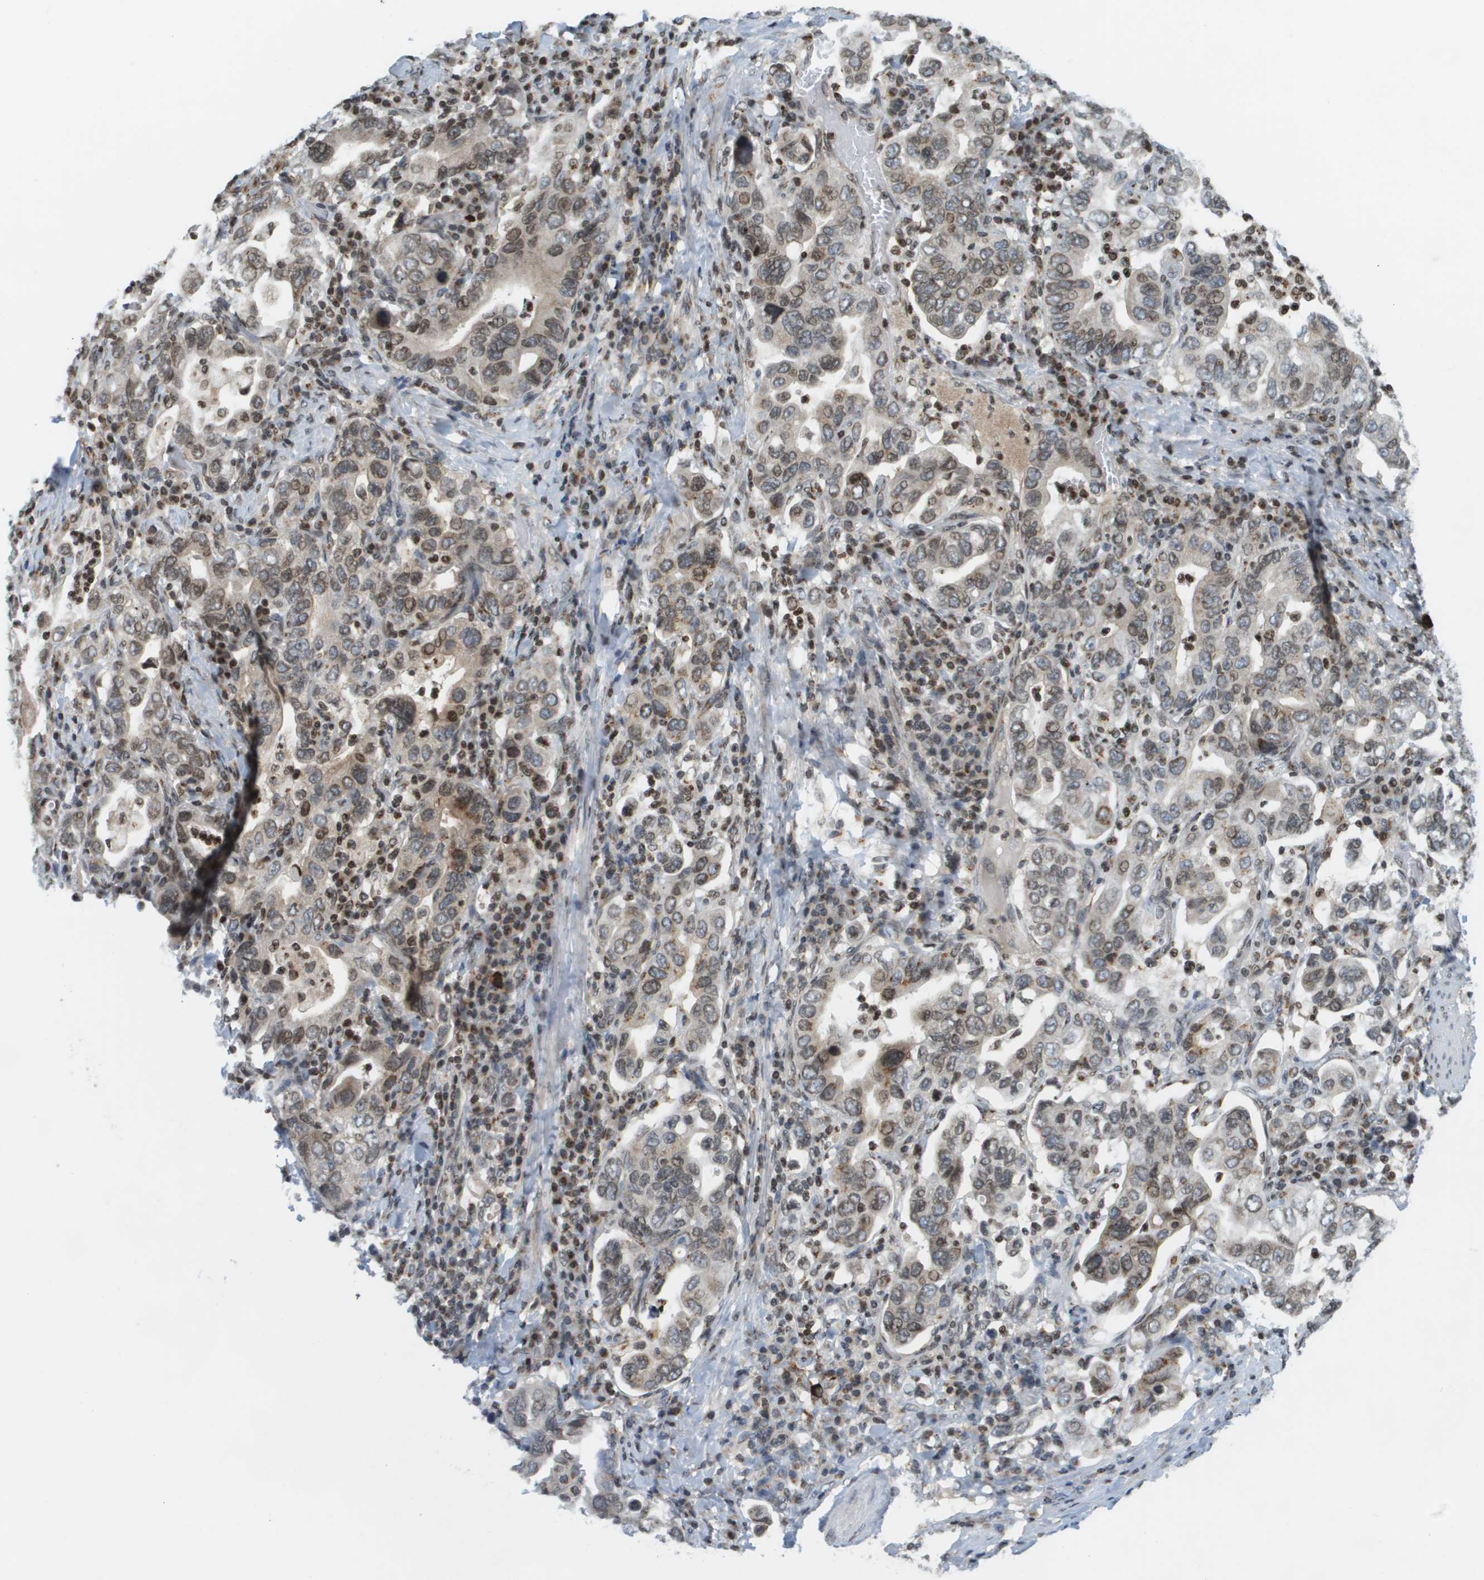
{"staining": {"intensity": "moderate", "quantity": "25%-75%", "location": "cytoplasmic/membranous,nuclear"}, "tissue": "stomach cancer", "cell_type": "Tumor cells", "image_type": "cancer", "snomed": [{"axis": "morphology", "description": "Adenocarcinoma, NOS"}, {"axis": "topography", "description": "Stomach, upper"}], "caption": "Stomach cancer (adenocarcinoma) was stained to show a protein in brown. There is medium levels of moderate cytoplasmic/membranous and nuclear positivity in about 25%-75% of tumor cells. Using DAB (3,3'-diaminobenzidine) (brown) and hematoxylin (blue) stains, captured at high magnification using brightfield microscopy.", "gene": "EVC", "patient": {"sex": "male", "age": 62}}